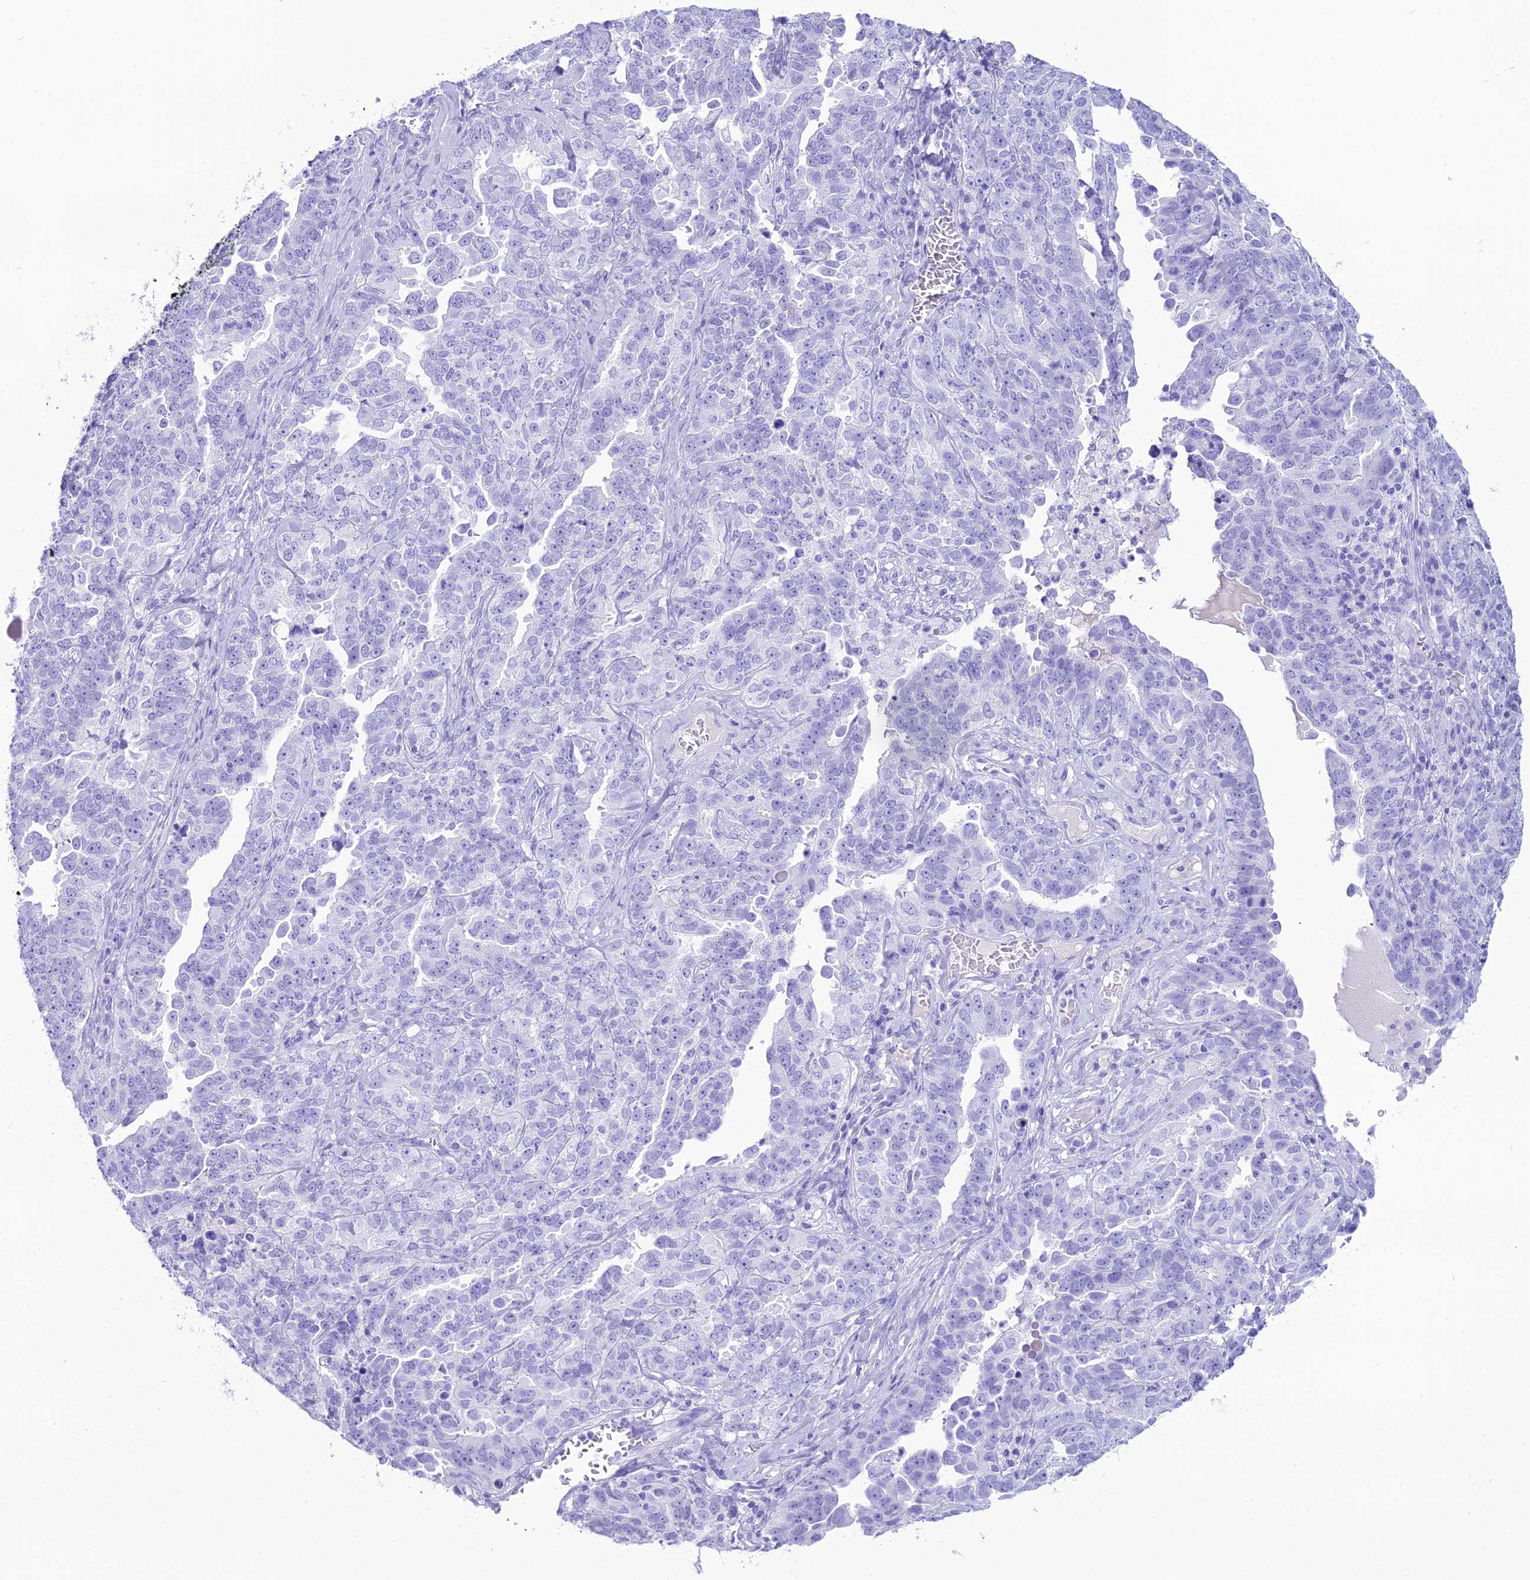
{"staining": {"intensity": "negative", "quantity": "none", "location": "none"}, "tissue": "ovarian cancer", "cell_type": "Tumor cells", "image_type": "cancer", "snomed": [{"axis": "morphology", "description": "Carcinoma, endometroid"}, {"axis": "topography", "description": "Ovary"}], "caption": "This is an immunohistochemistry (IHC) image of human ovarian cancer (endometroid carcinoma). There is no expression in tumor cells.", "gene": "PNMA5", "patient": {"sex": "female", "age": 62}}